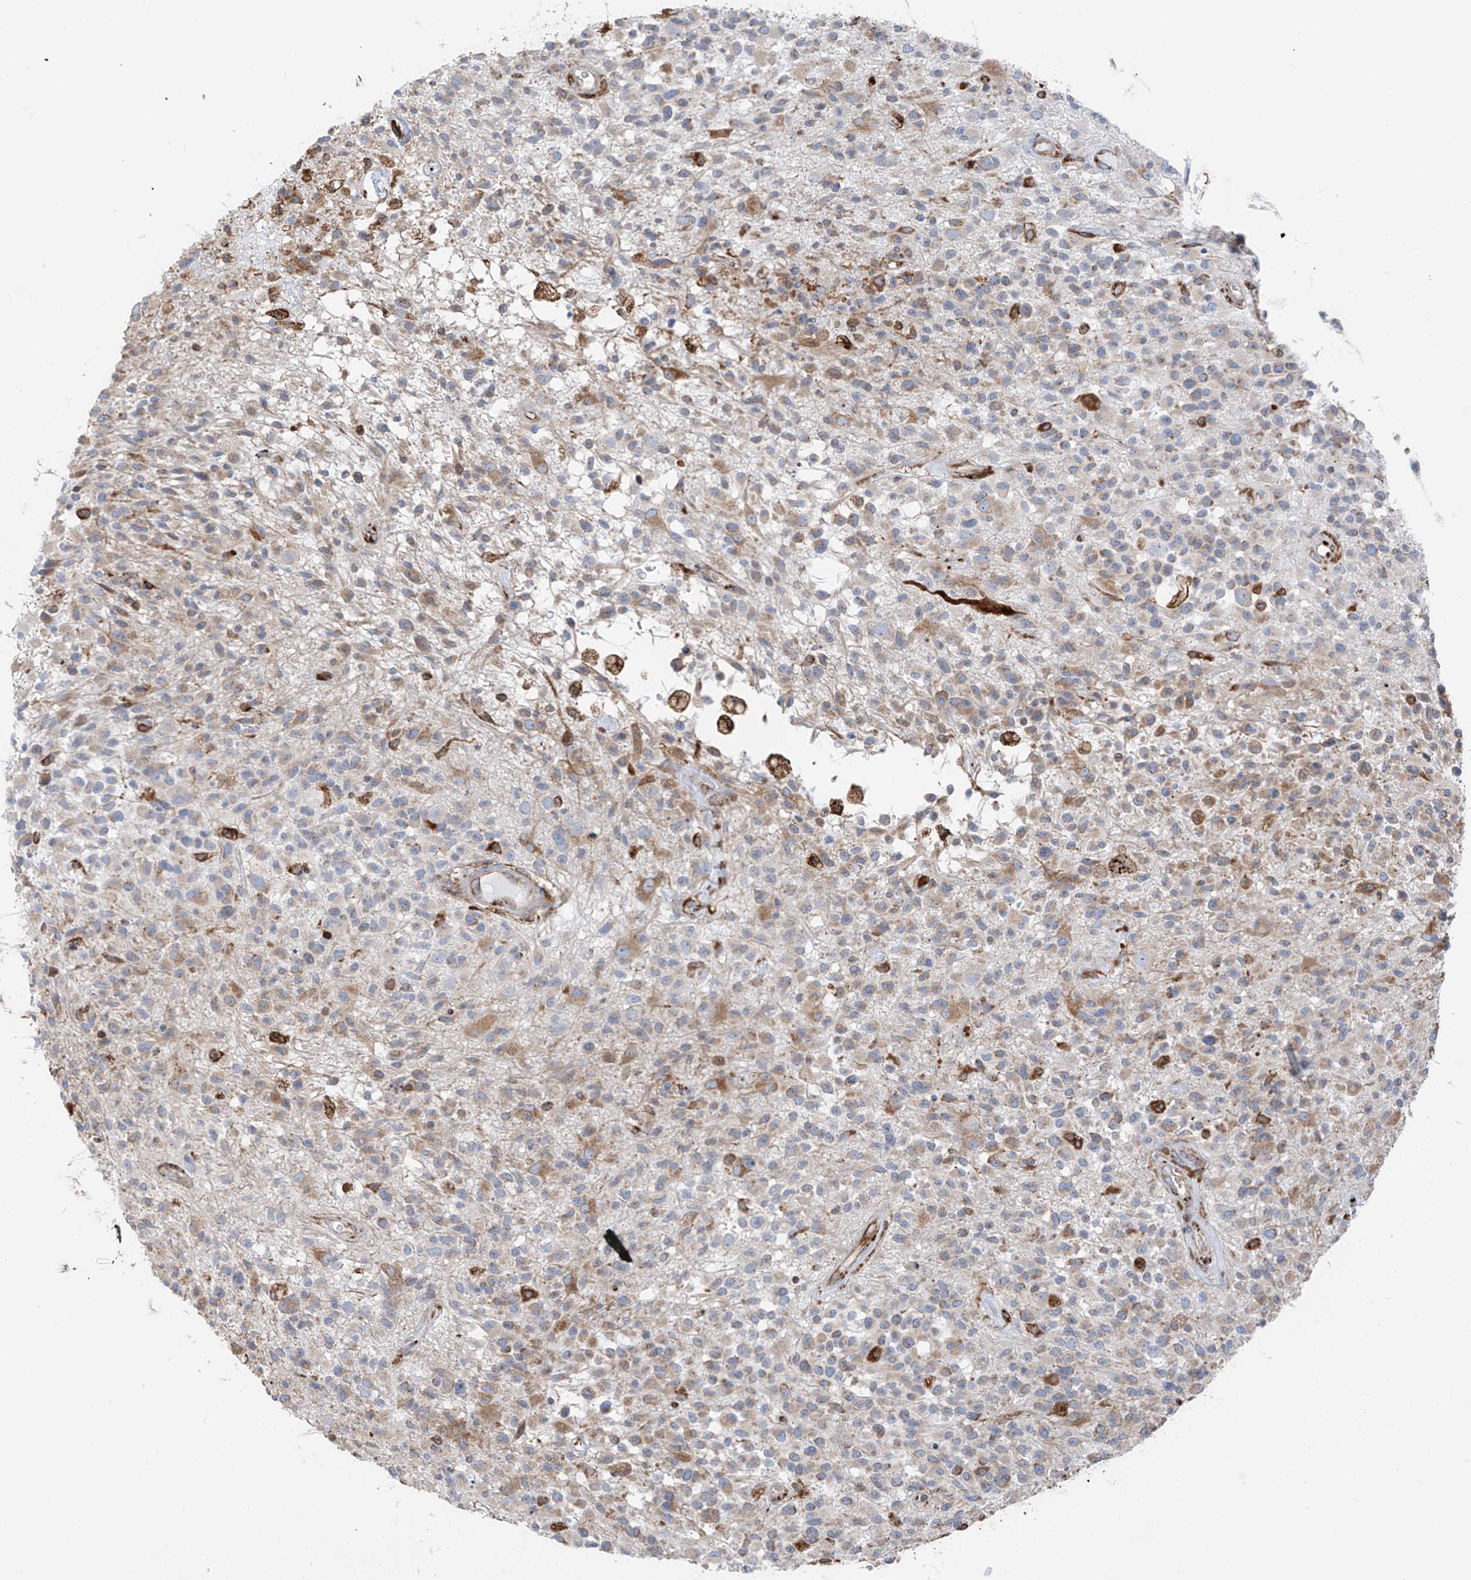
{"staining": {"intensity": "moderate", "quantity": "25%-75%", "location": "cytoplasmic/membranous"}, "tissue": "glioma", "cell_type": "Tumor cells", "image_type": "cancer", "snomed": [{"axis": "morphology", "description": "Glioma, malignant, High grade"}, {"axis": "morphology", "description": "Glioblastoma, NOS"}, {"axis": "topography", "description": "Brain"}], "caption": "Human malignant glioma (high-grade) stained for a protein (brown) demonstrates moderate cytoplasmic/membranous positive positivity in about 25%-75% of tumor cells.", "gene": "ZNF354C", "patient": {"sex": "male", "age": 60}}